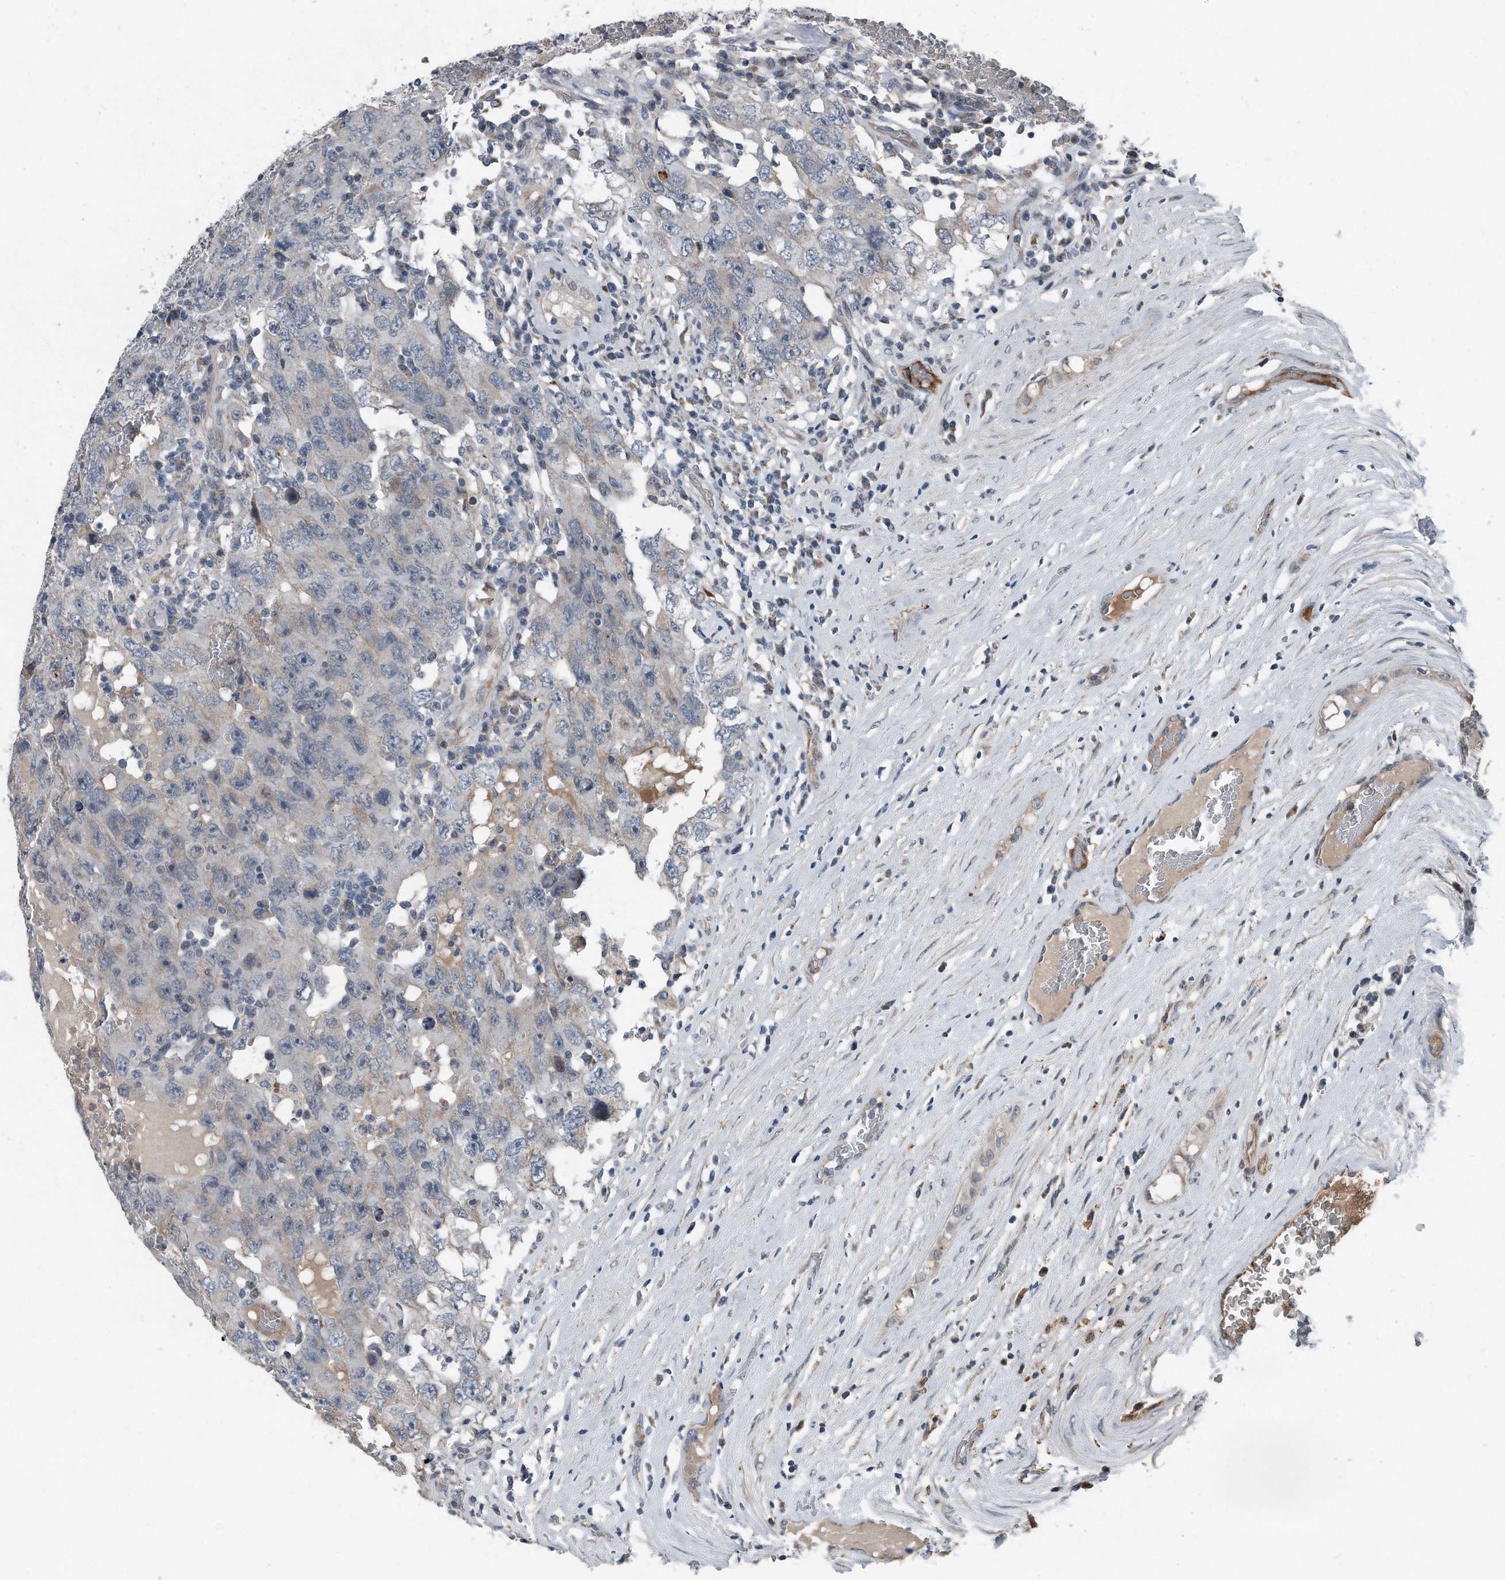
{"staining": {"intensity": "negative", "quantity": "none", "location": "none"}, "tissue": "testis cancer", "cell_type": "Tumor cells", "image_type": "cancer", "snomed": [{"axis": "morphology", "description": "Carcinoma, Embryonal, NOS"}, {"axis": "topography", "description": "Testis"}], "caption": "Tumor cells show no significant protein expression in testis embryonal carcinoma.", "gene": "DST", "patient": {"sex": "male", "age": 26}}